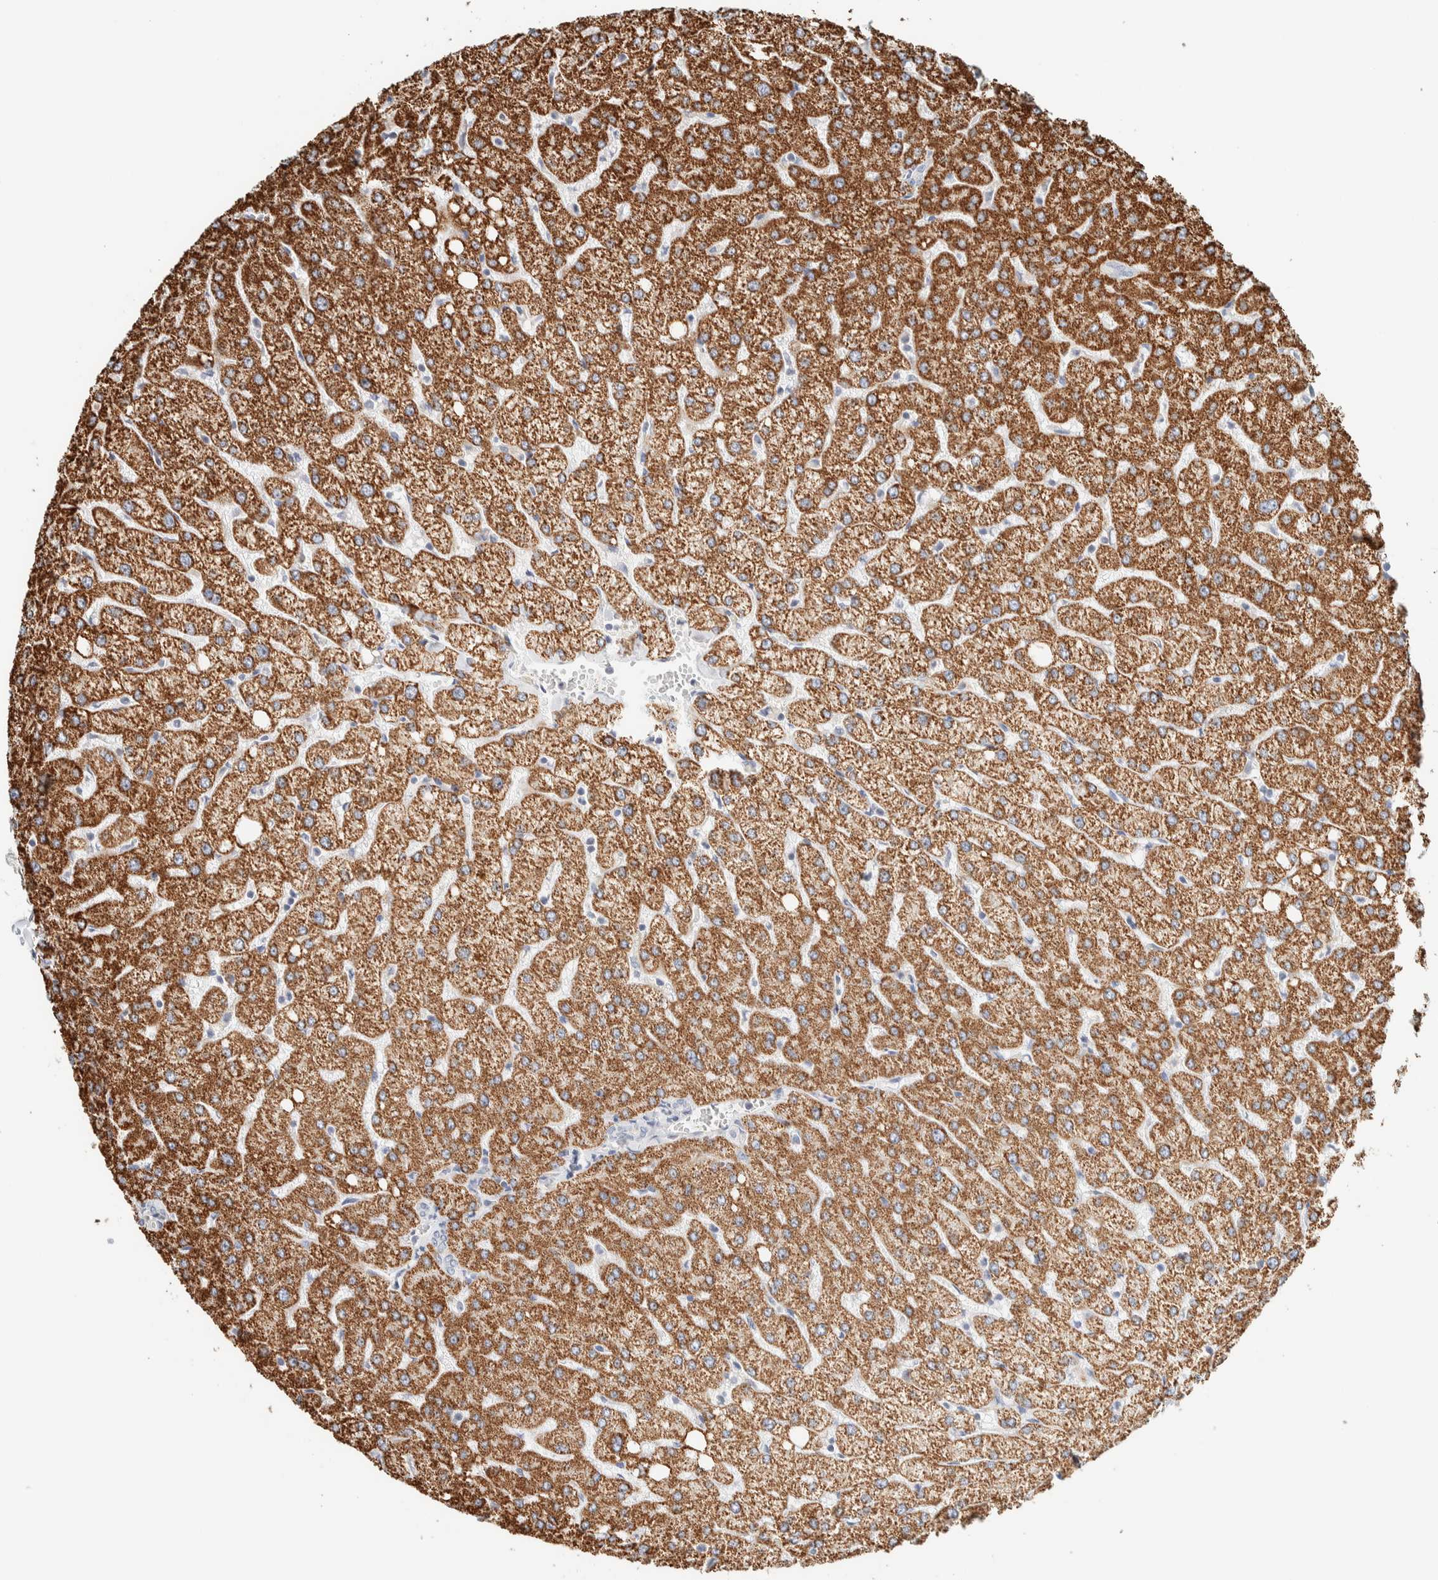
{"staining": {"intensity": "negative", "quantity": "none", "location": "none"}, "tissue": "liver", "cell_type": "Cholangiocytes", "image_type": "normal", "snomed": [{"axis": "morphology", "description": "Normal tissue, NOS"}, {"axis": "topography", "description": "Liver"}], "caption": "Histopathology image shows no protein staining in cholangiocytes of benign liver.", "gene": "NDE1", "patient": {"sex": "female", "age": 54}}